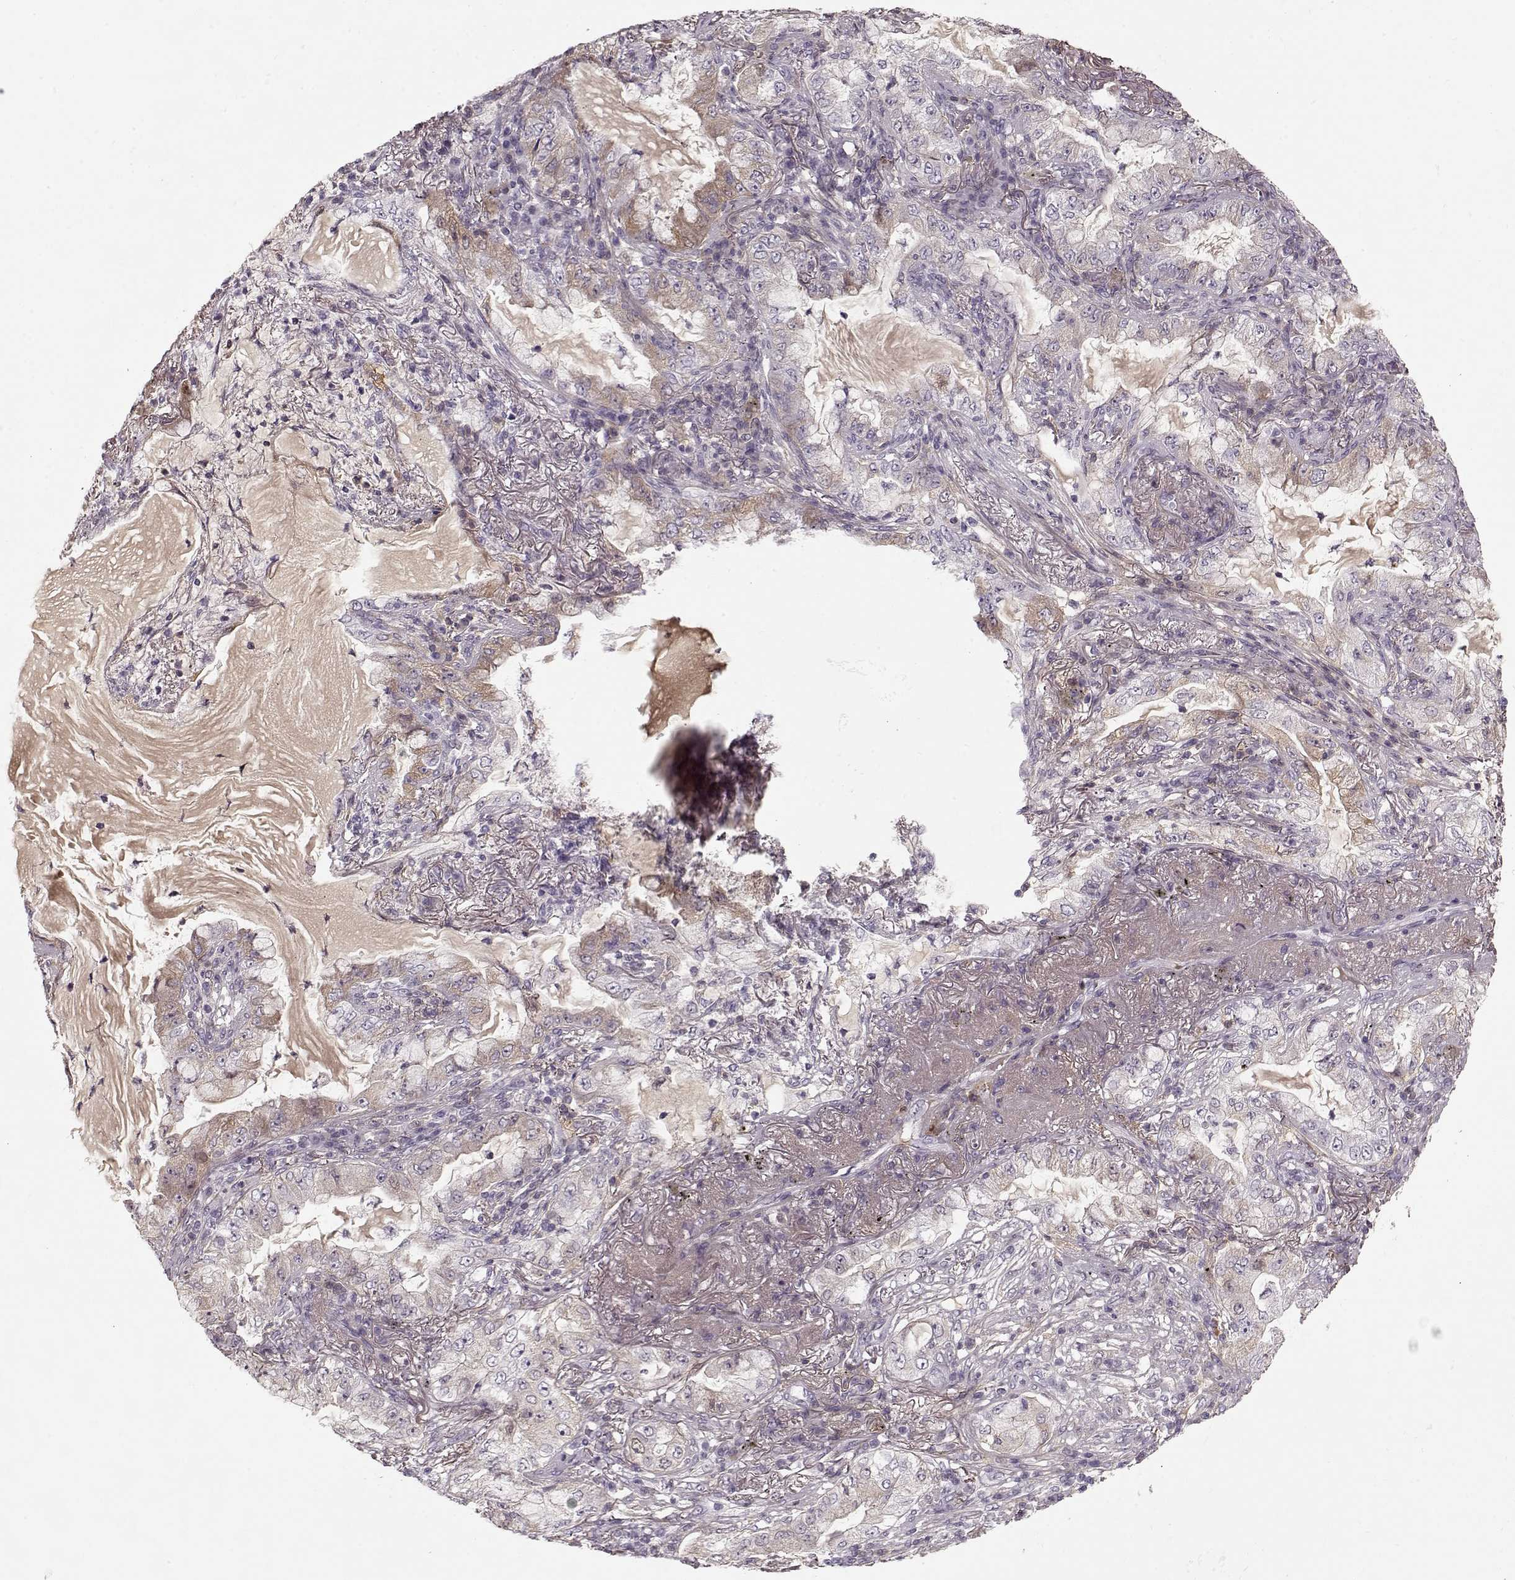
{"staining": {"intensity": "moderate", "quantity": "<25%", "location": "cytoplasmic/membranous"}, "tissue": "lung cancer", "cell_type": "Tumor cells", "image_type": "cancer", "snomed": [{"axis": "morphology", "description": "Adenocarcinoma, NOS"}, {"axis": "topography", "description": "Lung"}], "caption": "This histopathology image exhibits immunohistochemistry (IHC) staining of human lung cancer, with low moderate cytoplasmic/membranous positivity in about <25% of tumor cells.", "gene": "LUM", "patient": {"sex": "female", "age": 73}}